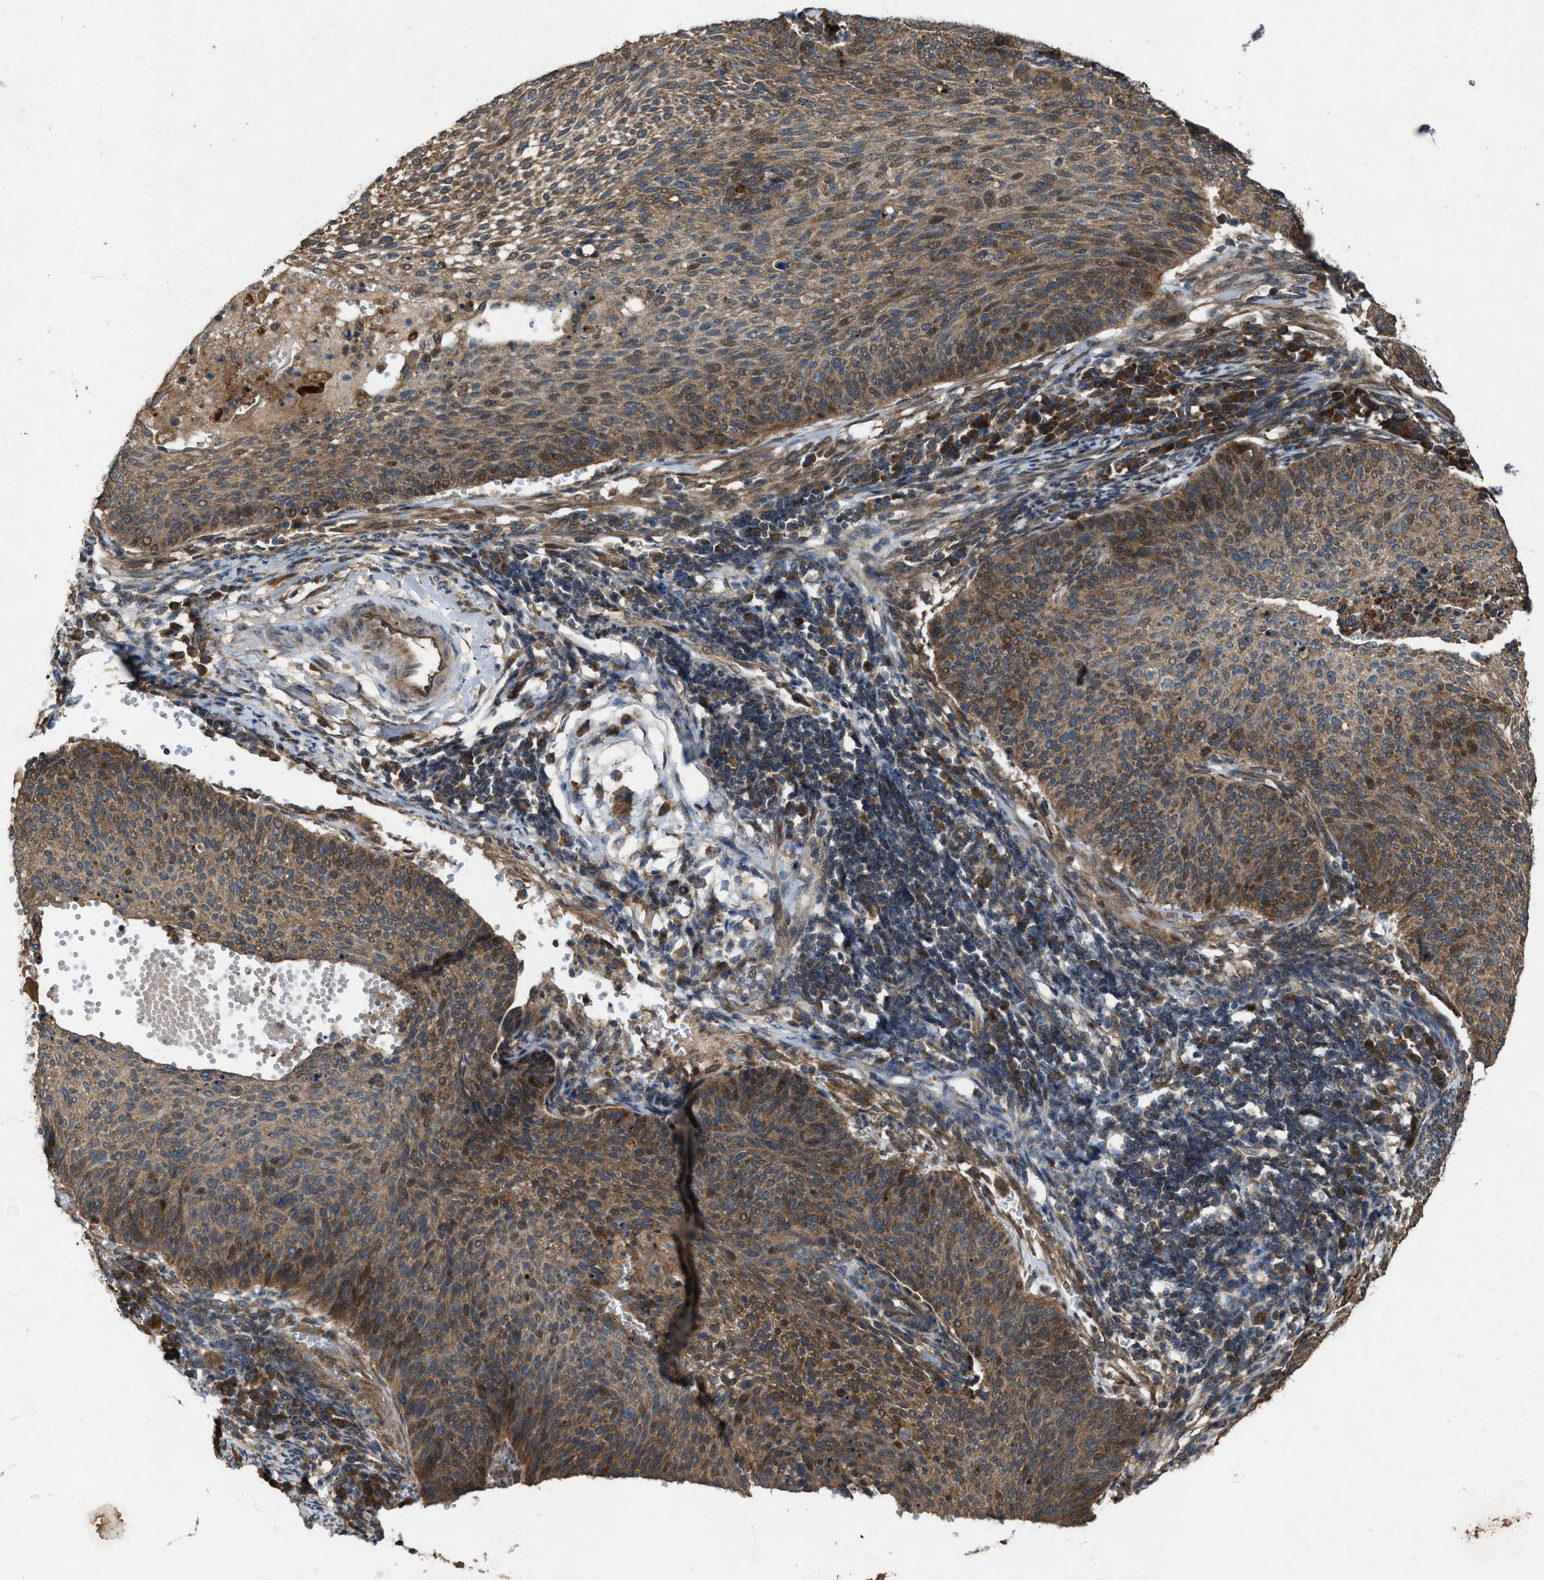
{"staining": {"intensity": "moderate", "quantity": ">75%", "location": "cytoplasmic/membranous"}, "tissue": "cervical cancer", "cell_type": "Tumor cells", "image_type": "cancer", "snomed": [{"axis": "morphology", "description": "Squamous cell carcinoma, NOS"}, {"axis": "topography", "description": "Cervix"}], "caption": "A medium amount of moderate cytoplasmic/membranous expression is present in about >75% of tumor cells in squamous cell carcinoma (cervical) tissue.", "gene": "PDP2", "patient": {"sex": "female", "age": 70}}